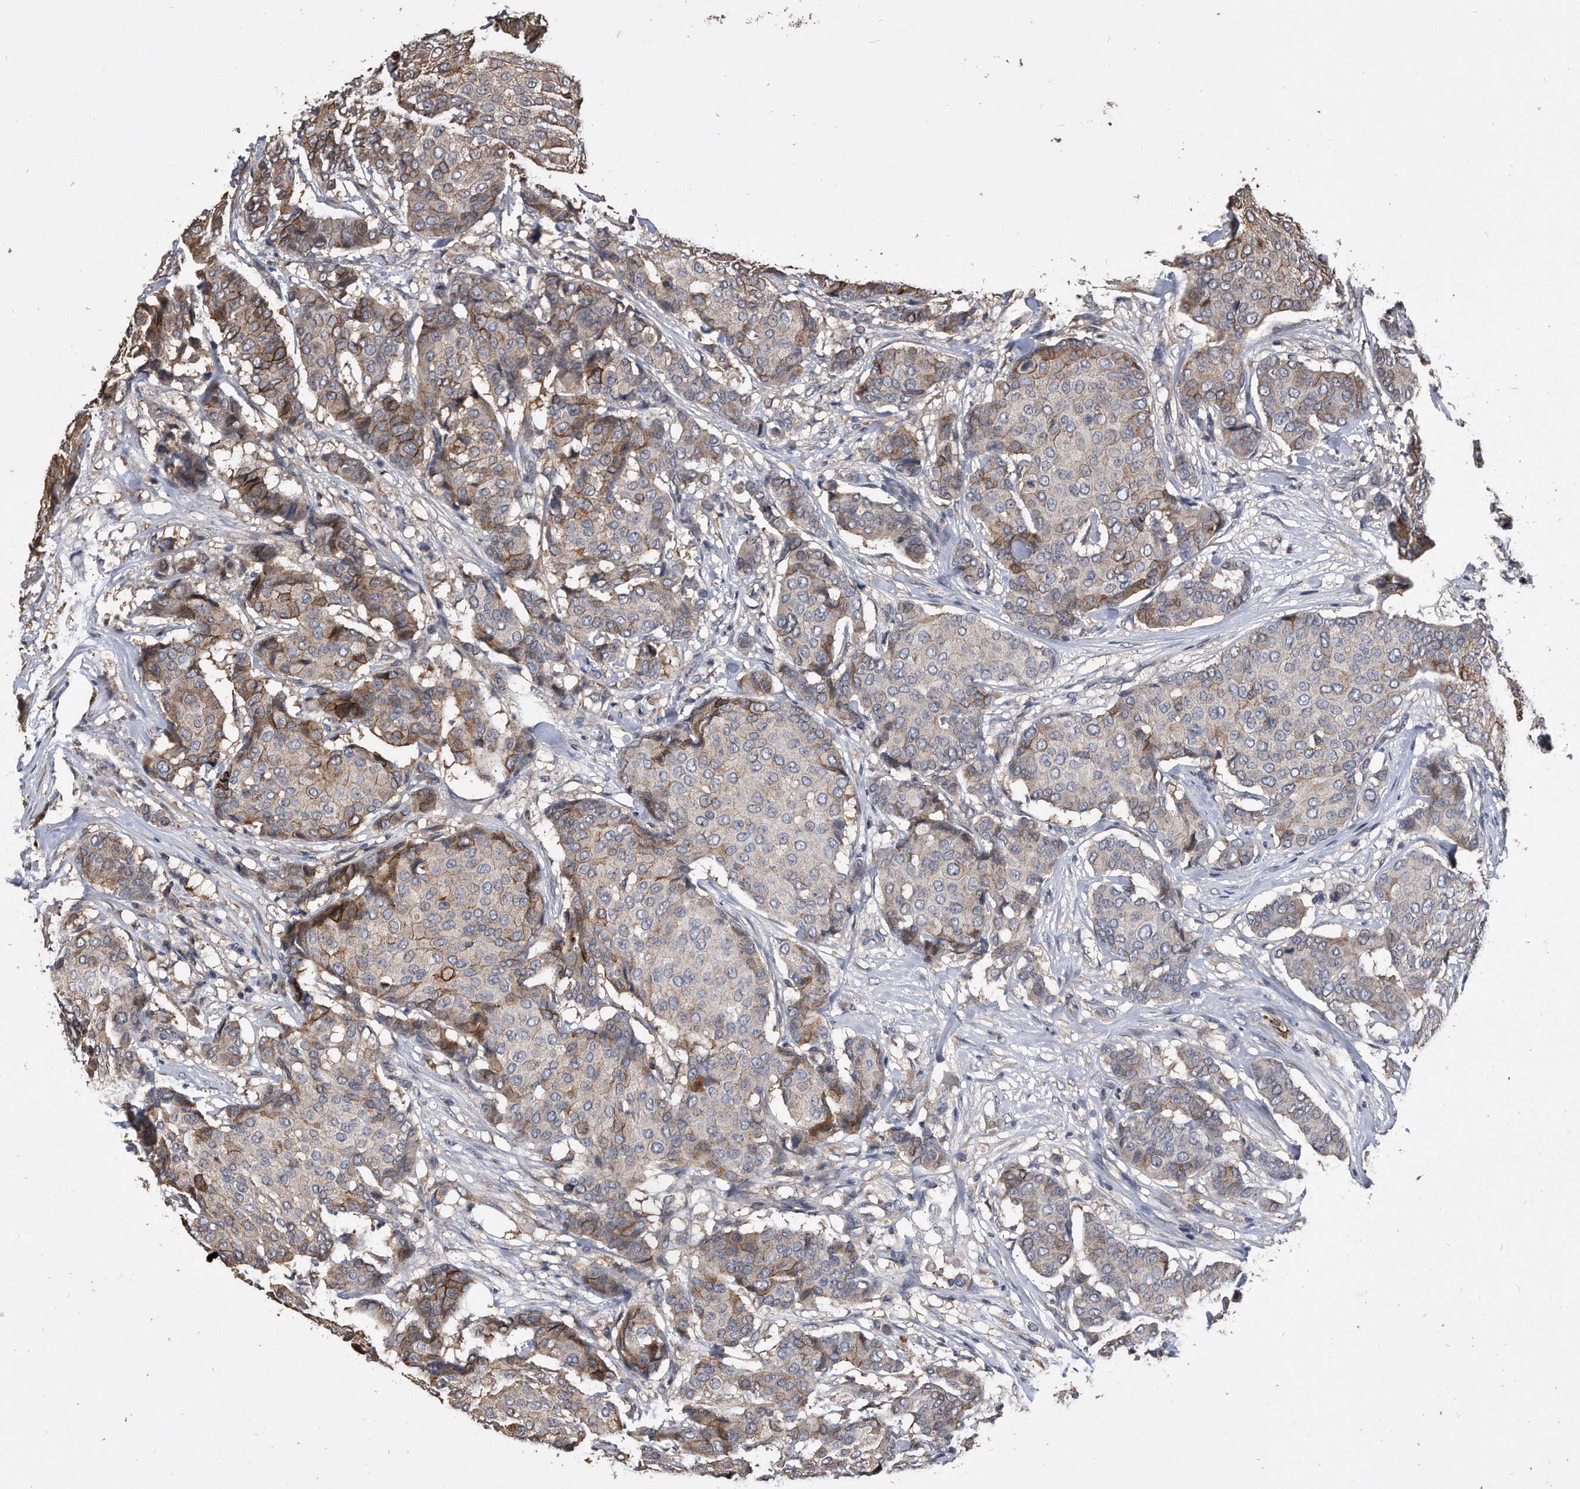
{"staining": {"intensity": "strong", "quantity": "<25%", "location": "cytoplasmic/membranous"}, "tissue": "breast cancer", "cell_type": "Tumor cells", "image_type": "cancer", "snomed": [{"axis": "morphology", "description": "Duct carcinoma"}, {"axis": "topography", "description": "Breast"}], "caption": "Invasive ductal carcinoma (breast) tissue displays strong cytoplasmic/membranous expression in approximately <25% of tumor cells Using DAB (3,3'-diaminobenzidine) (brown) and hematoxylin (blue) stains, captured at high magnification using brightfield microscopy.", "gene": "IL20RA", "patient": {"sex": "female", "age": 75}}